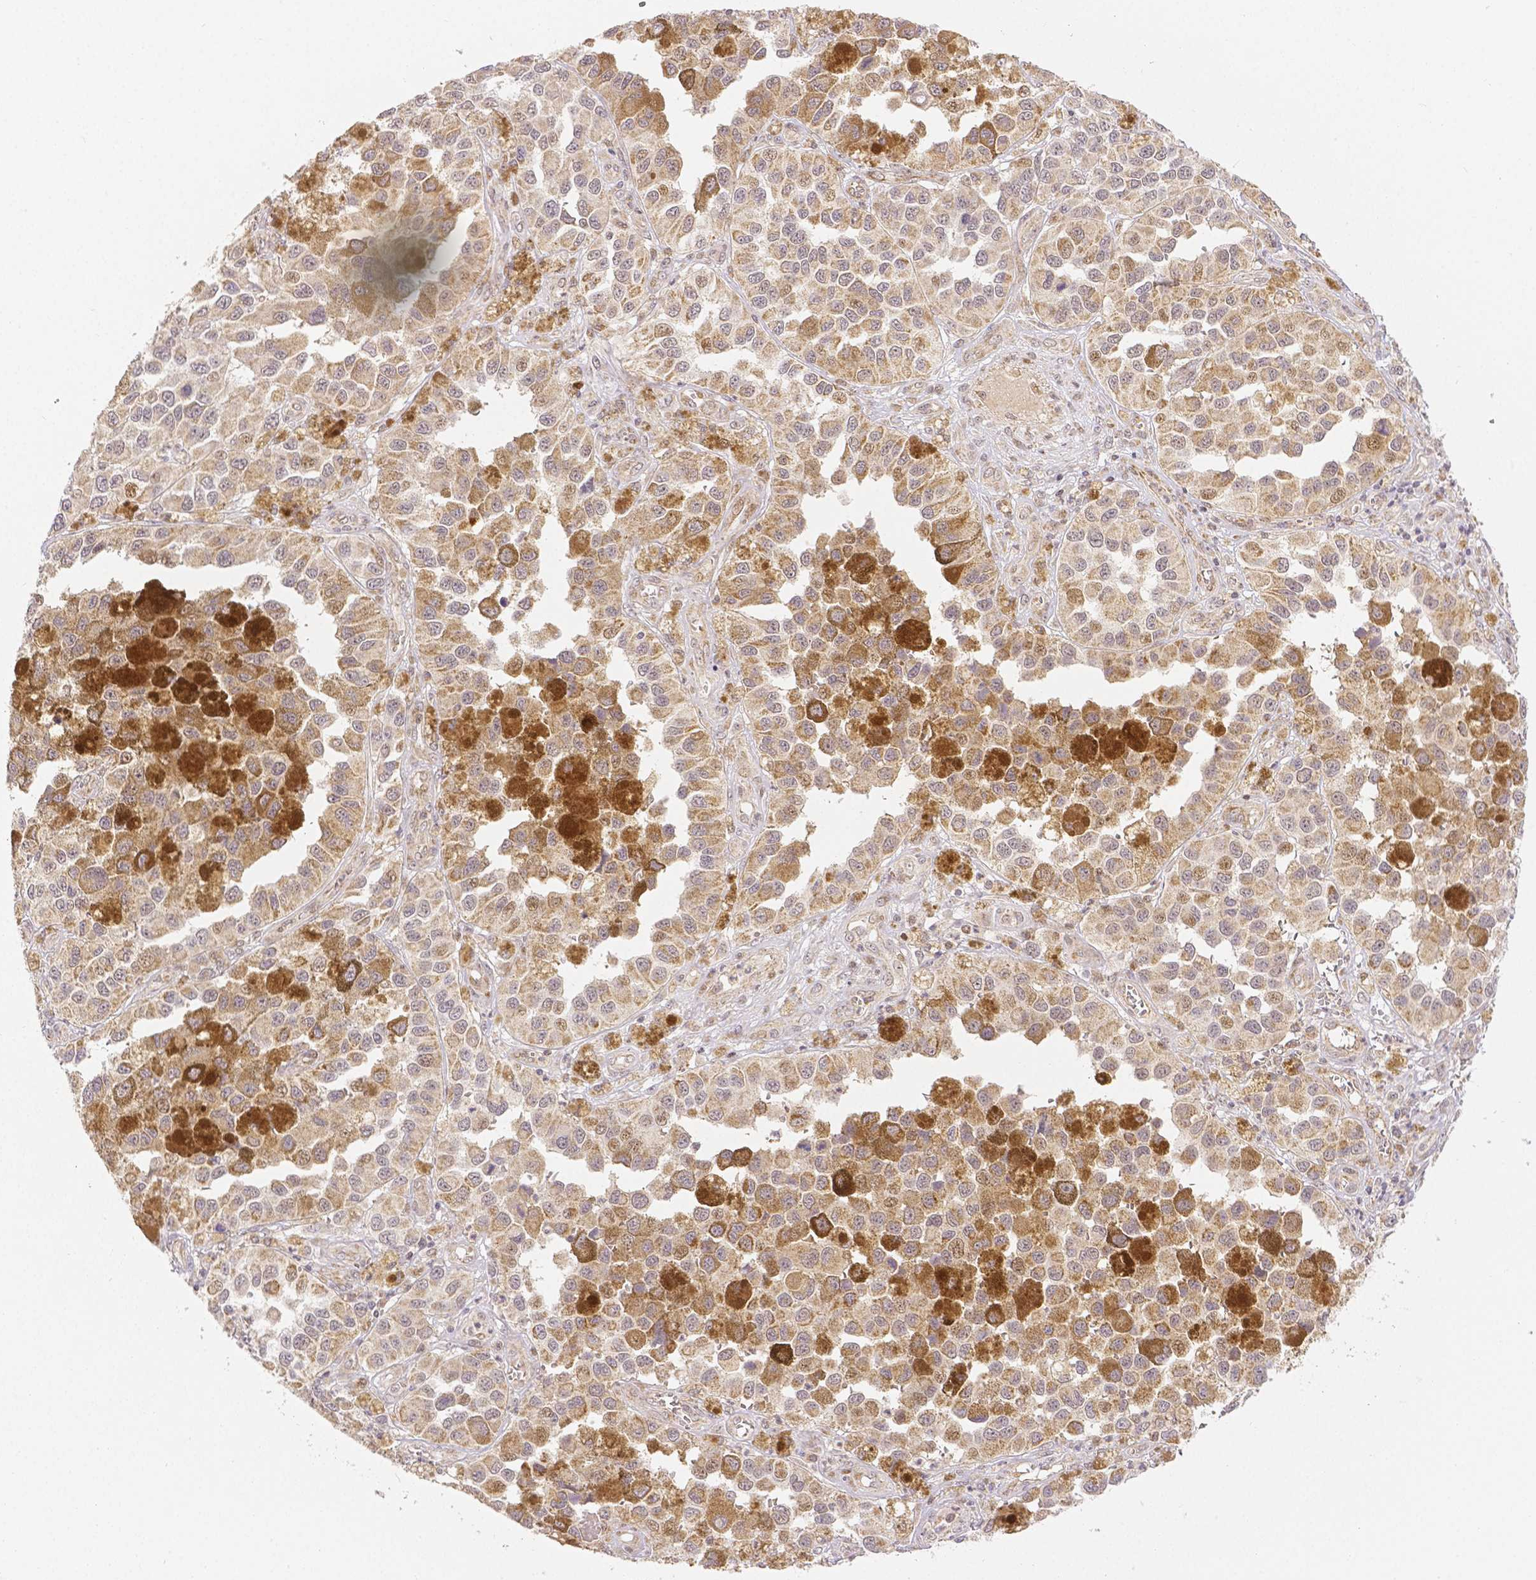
{"staining": {"intensity": "moderate", "quantity": "25%-75%", "location": "cytoplasmic/membranous,nuclear"}, "tissue": "melanoma", "cell_type": "Tumor cells", "image_type": "cancer", "snomed": [{"axis": "morphology", "description": "Malignant melanoma, NOS"}, {"axis": "topography", "description": "Skin"}], "caption": "Immunohistochemistry (DAB (3,3'-diaminobenzidine)) staining of malignant melanoma exhibits moderate cytoplasmic/membranous and nuclear protein staining in approximately 25%-75% of tumor cells.", "gene": "RHOT1", "patient": {"sex": "female", "age": 58}}